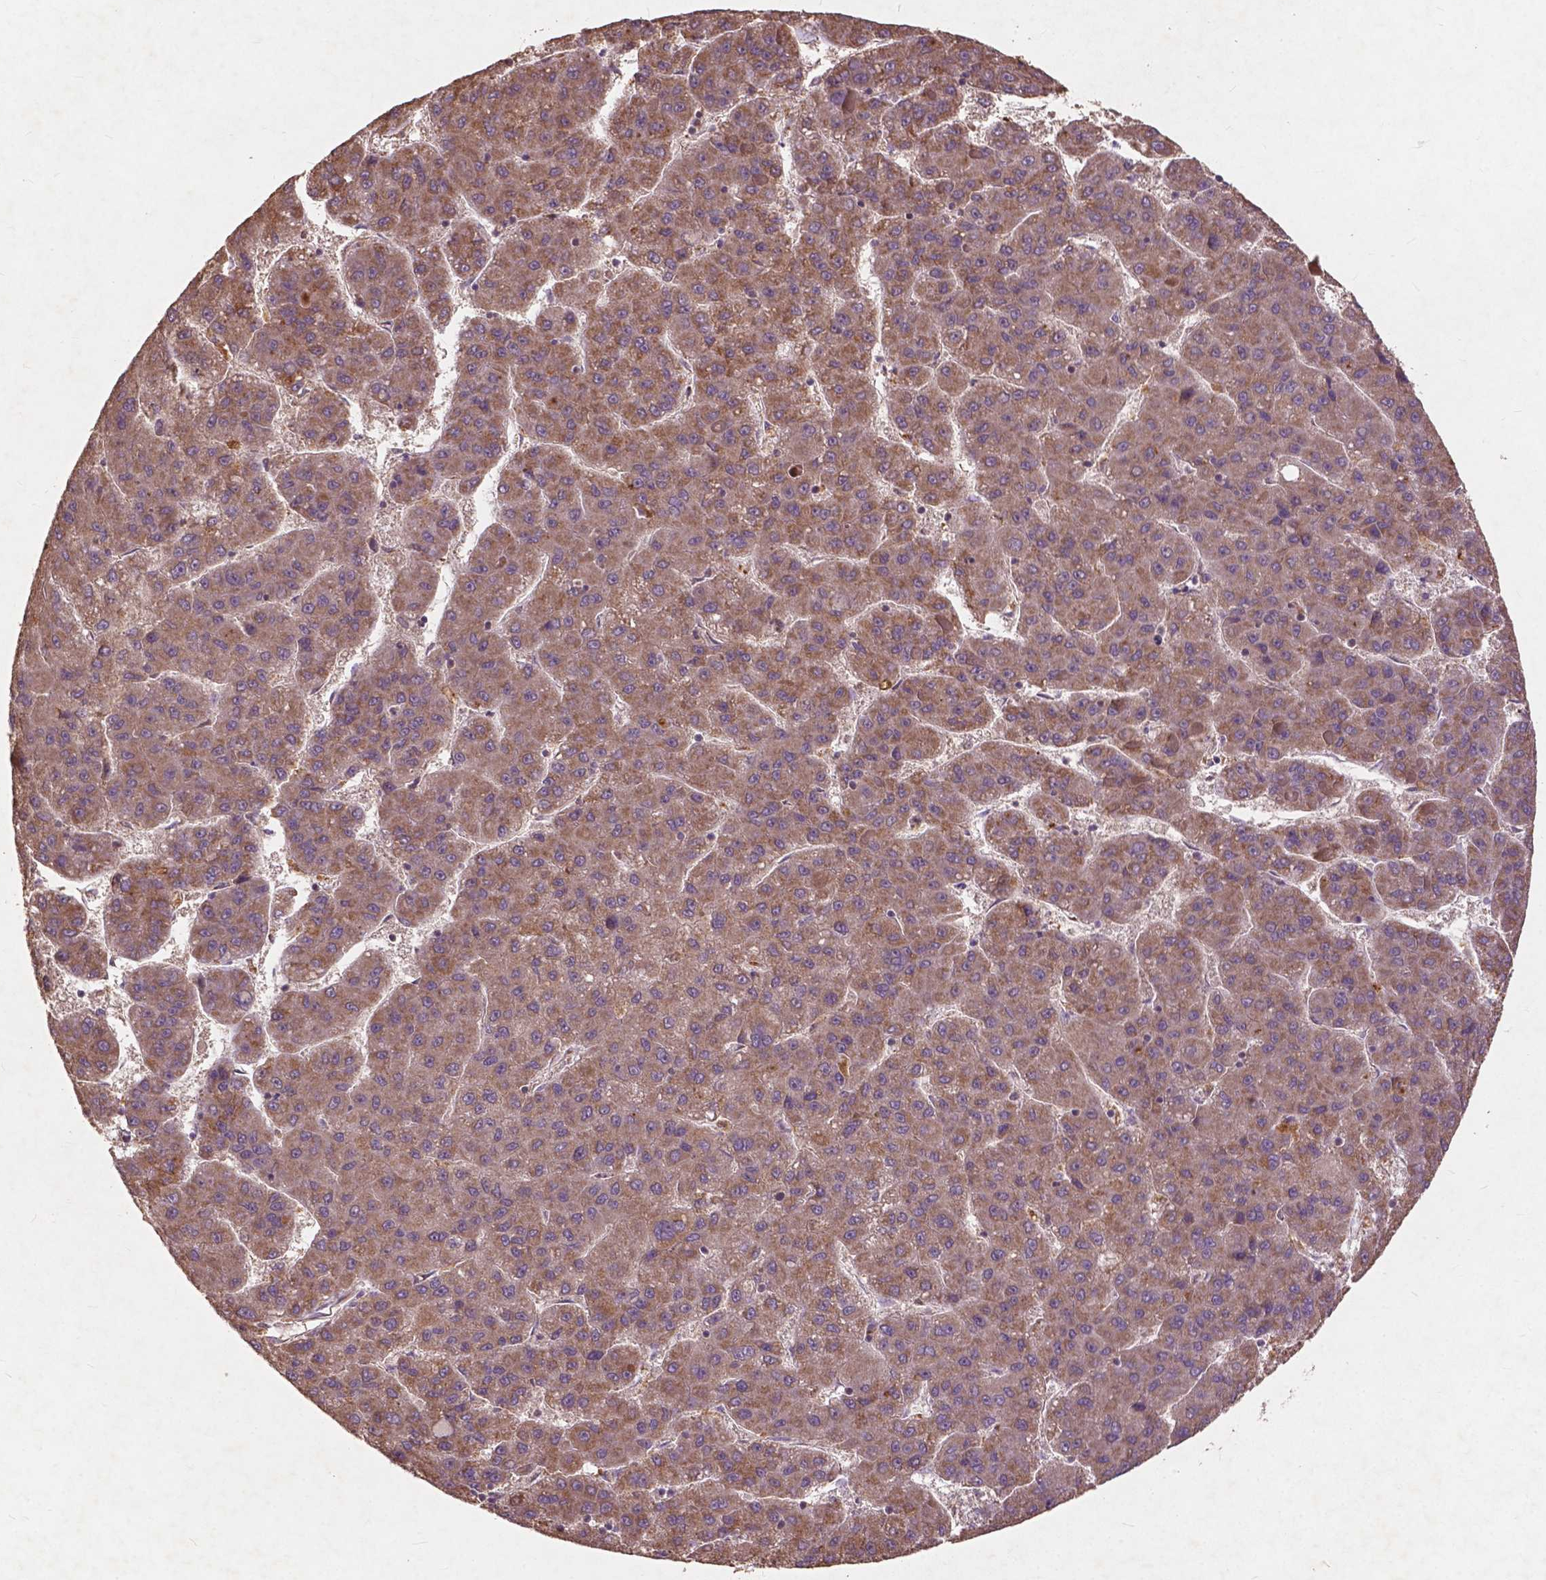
{"staining": {"intensity": "moderate", "quantity": ">75%", "location": "cytoplasmic/membranous"}, "tissue": "liver cancer", "cell_type": "Tumor cells", "image_type": "cancer", "snomed": [{"axis": "morphology", "description": "Carcinoma, Hepatocellular, NOS"}, {"axis": "topography", "description": "Liver"}], "caption": "Tumor cells exhibit medium levels of moderate cytoplasmic/membranous positivity in approximately >75% of cells in human liver cancer.", "gene": "ST6GALNAC5", "patient": {"sex": "female", "age": 82}}